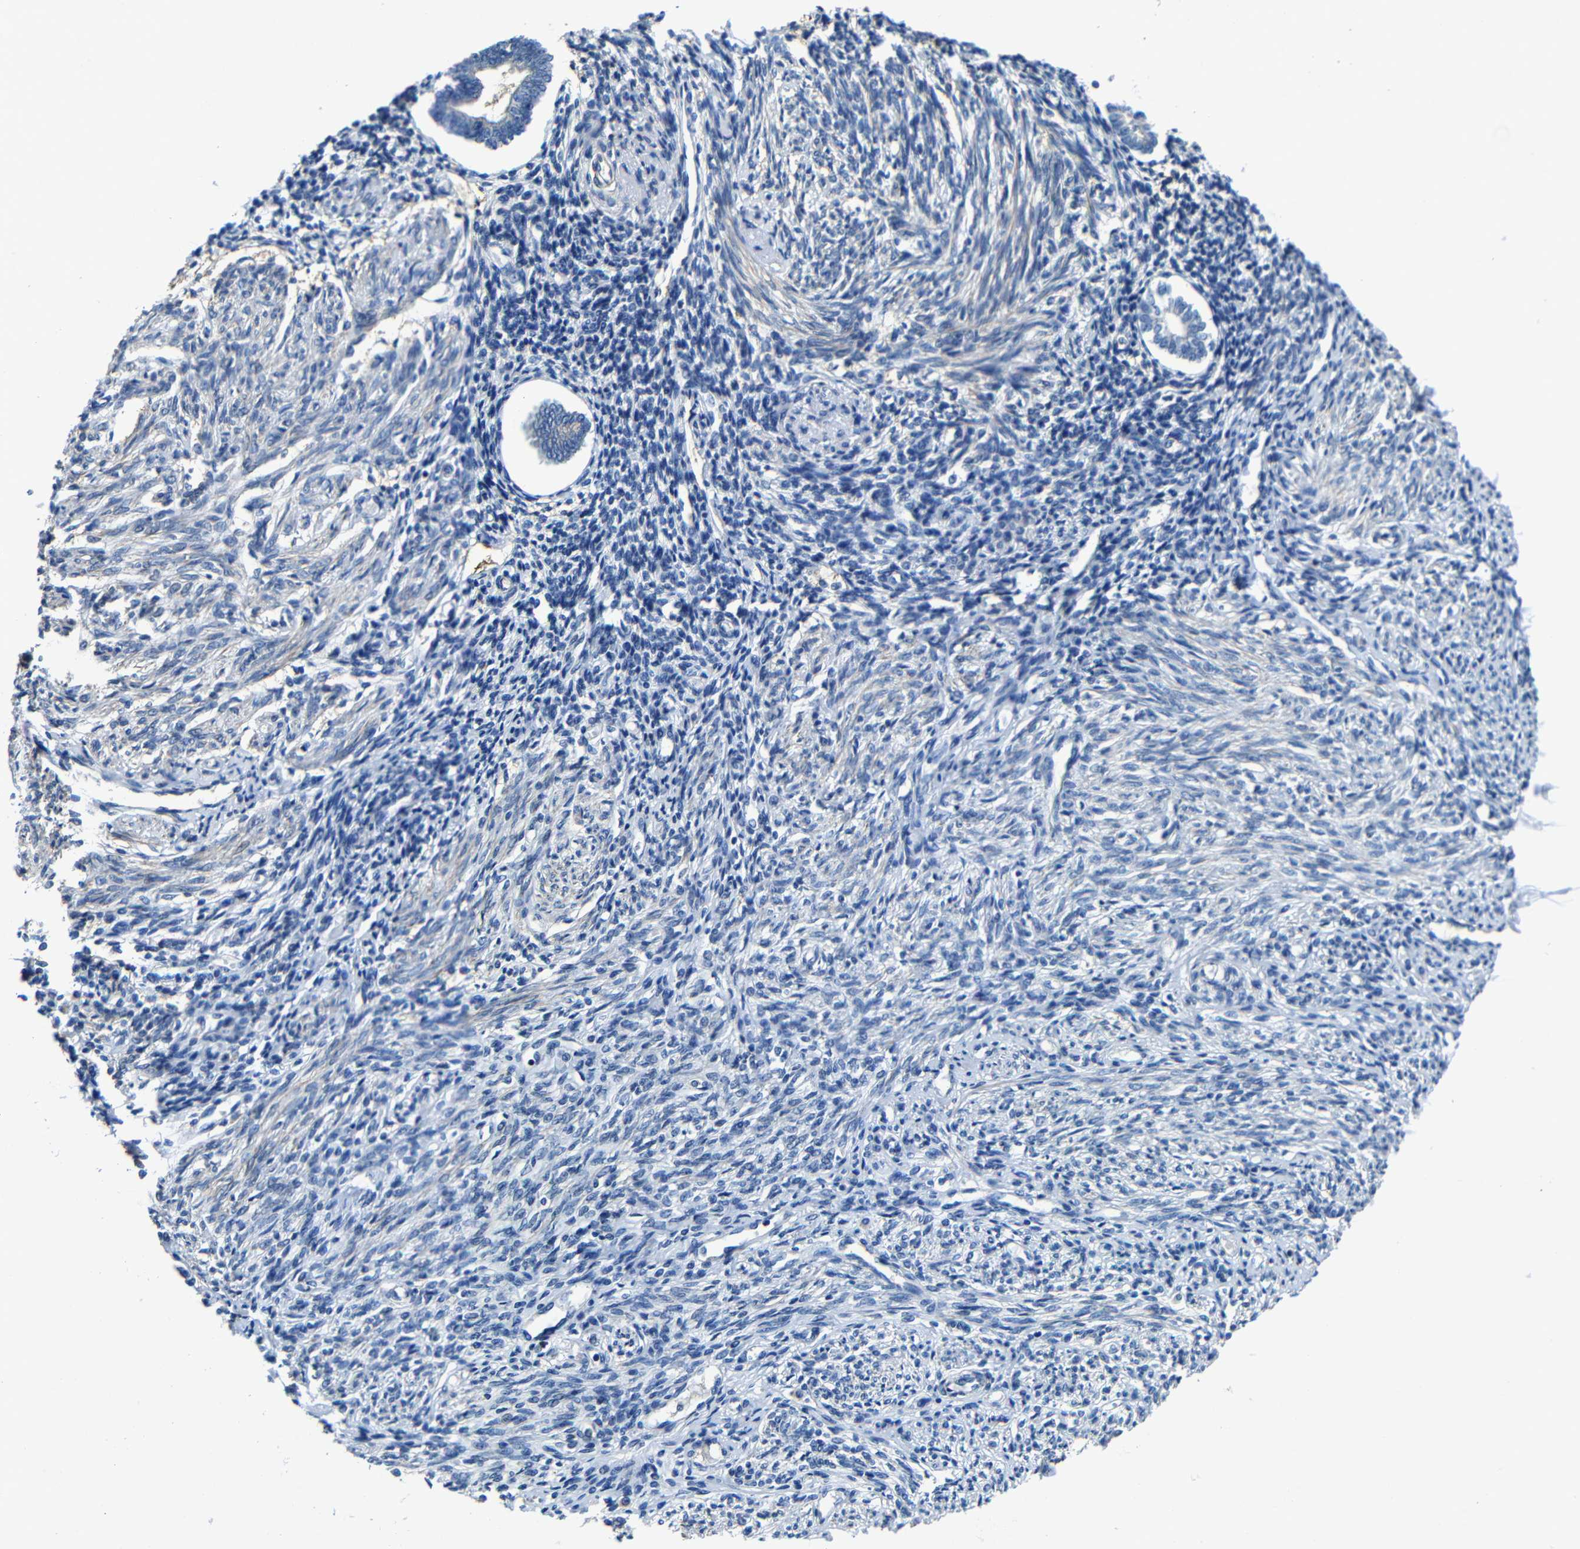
{"staining": {"intensity": "weak", "quantity": "25%-75%", "location": "cytoplasmic/membranous"}, "tissue": "endometrium", "cell_type": "Cells in endometrial stroma", "image_type": "normal", "snomed": [{"axis": "morphology", "description": "Normal tissue, NOS"}, {"axis": "topography", "description": "Endometrium"}], "caption": "Immunohistochemical staining of unremarkable endometrium exhibits low levels of weak cytoplasmic/membranous expression in about 25%-75% of cells in endometrial stroma. (DAB IHC, brown staining for protein, blue staining for nuclei).", "gene": "GDI1", "patient": {"sex": "female", "age": 71}}